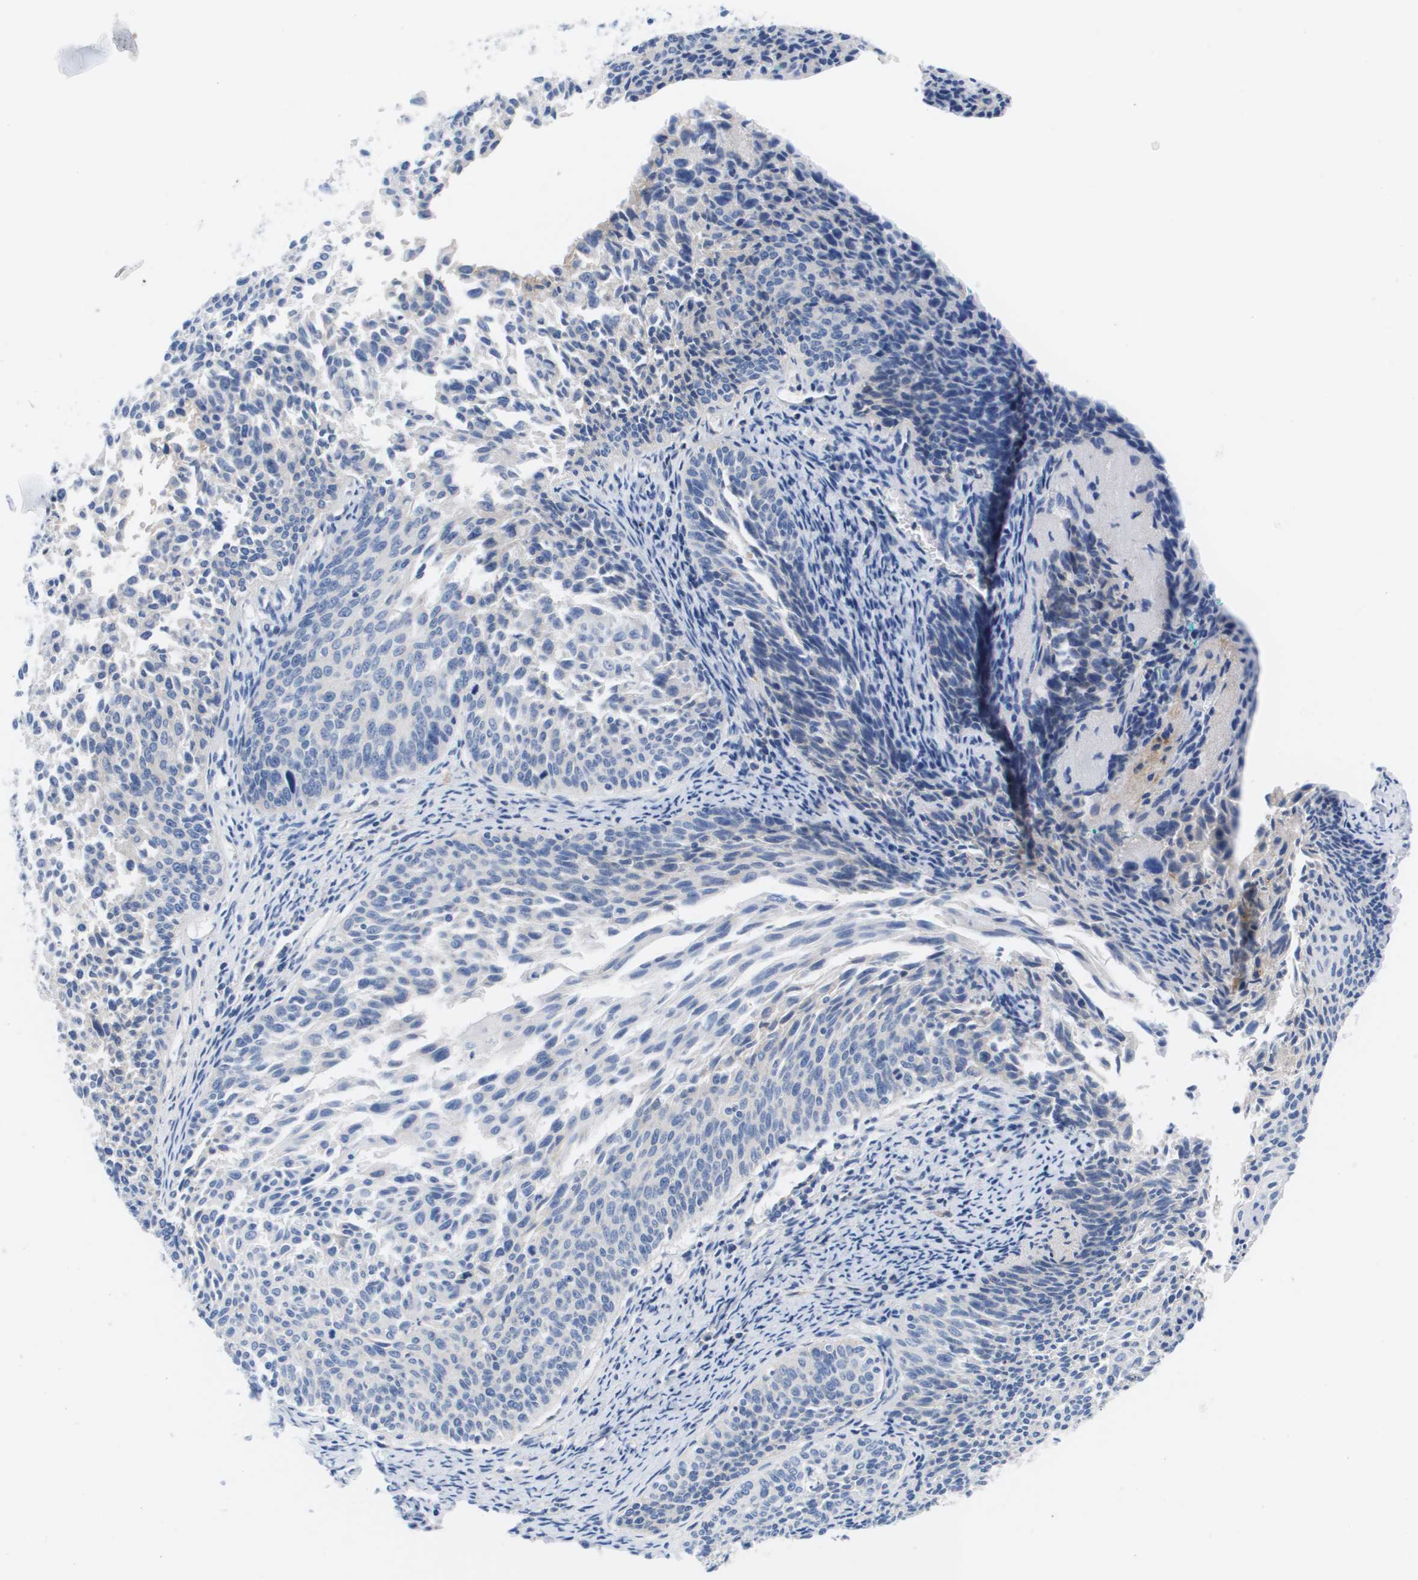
{"staining": {"intensity": "negative", "quantity": "none", "location": "none"}, "tissue": "cervical cancer", "cell_type": "Tumor cells", "image_type": "cancer", "snomed": [{"axis": "morphology", "description": "Squamous cell carcinoma, NOS"}, {"axis": "topography", "description": "Cervix"}], "caption": "IHC histopathology image of human cervical squamous cell carcinoma stained for a protein (brown), which displays no positivity in tumor cells.", "gene": "APOA1", "patient": {"sex": "female", "age": 55}}